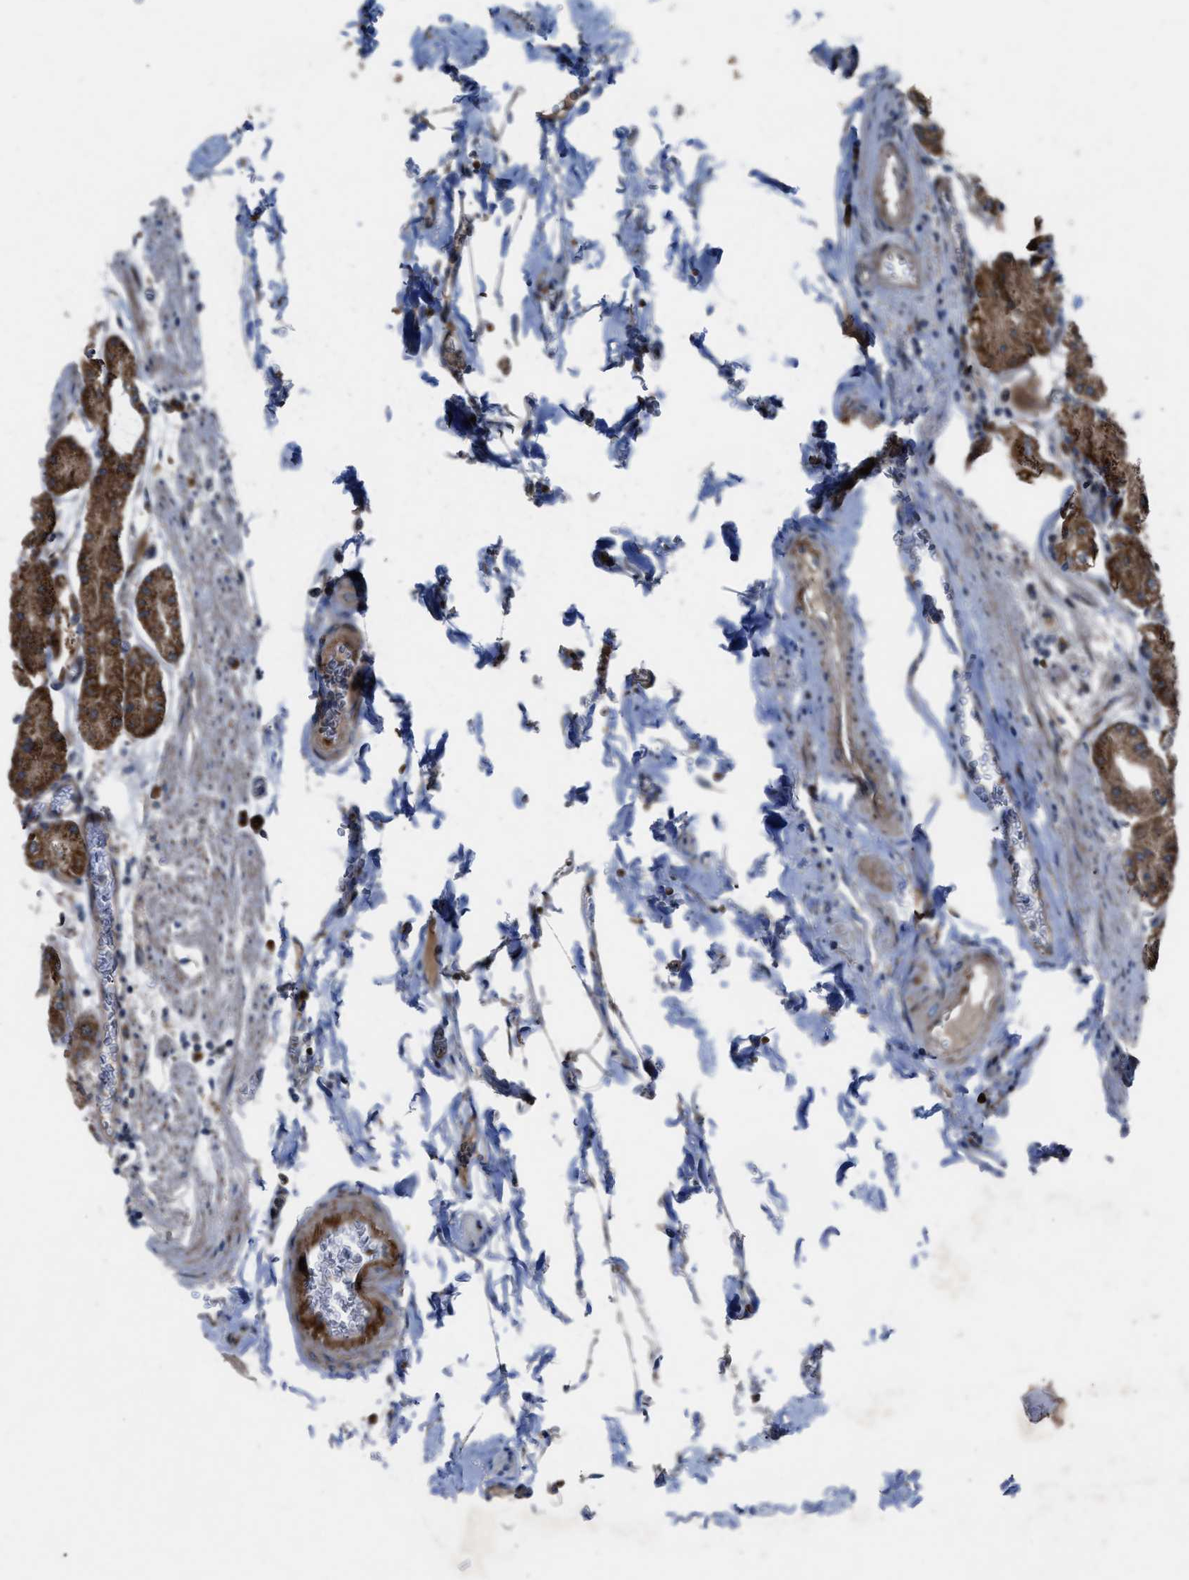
{"staining": {"intensity": "strong", "quantity": ">75%", "location": "cytoplasmic/membranous"}, "tissue": "stomach", "cell_type": "Glandular cells", "image_type": "normal", "snomed": [{"axis": "morphology", "description": "Normal tissue, NOS"}, {"axis": "topography", "description": "Stomach, lower"}], "caption": "Strong cytoplasmic/membranous protein staining is seen in about >75% of glandular cells in stomach.", "gene": "AP3M2", "patient": {"sex": "male", "age": 71}}